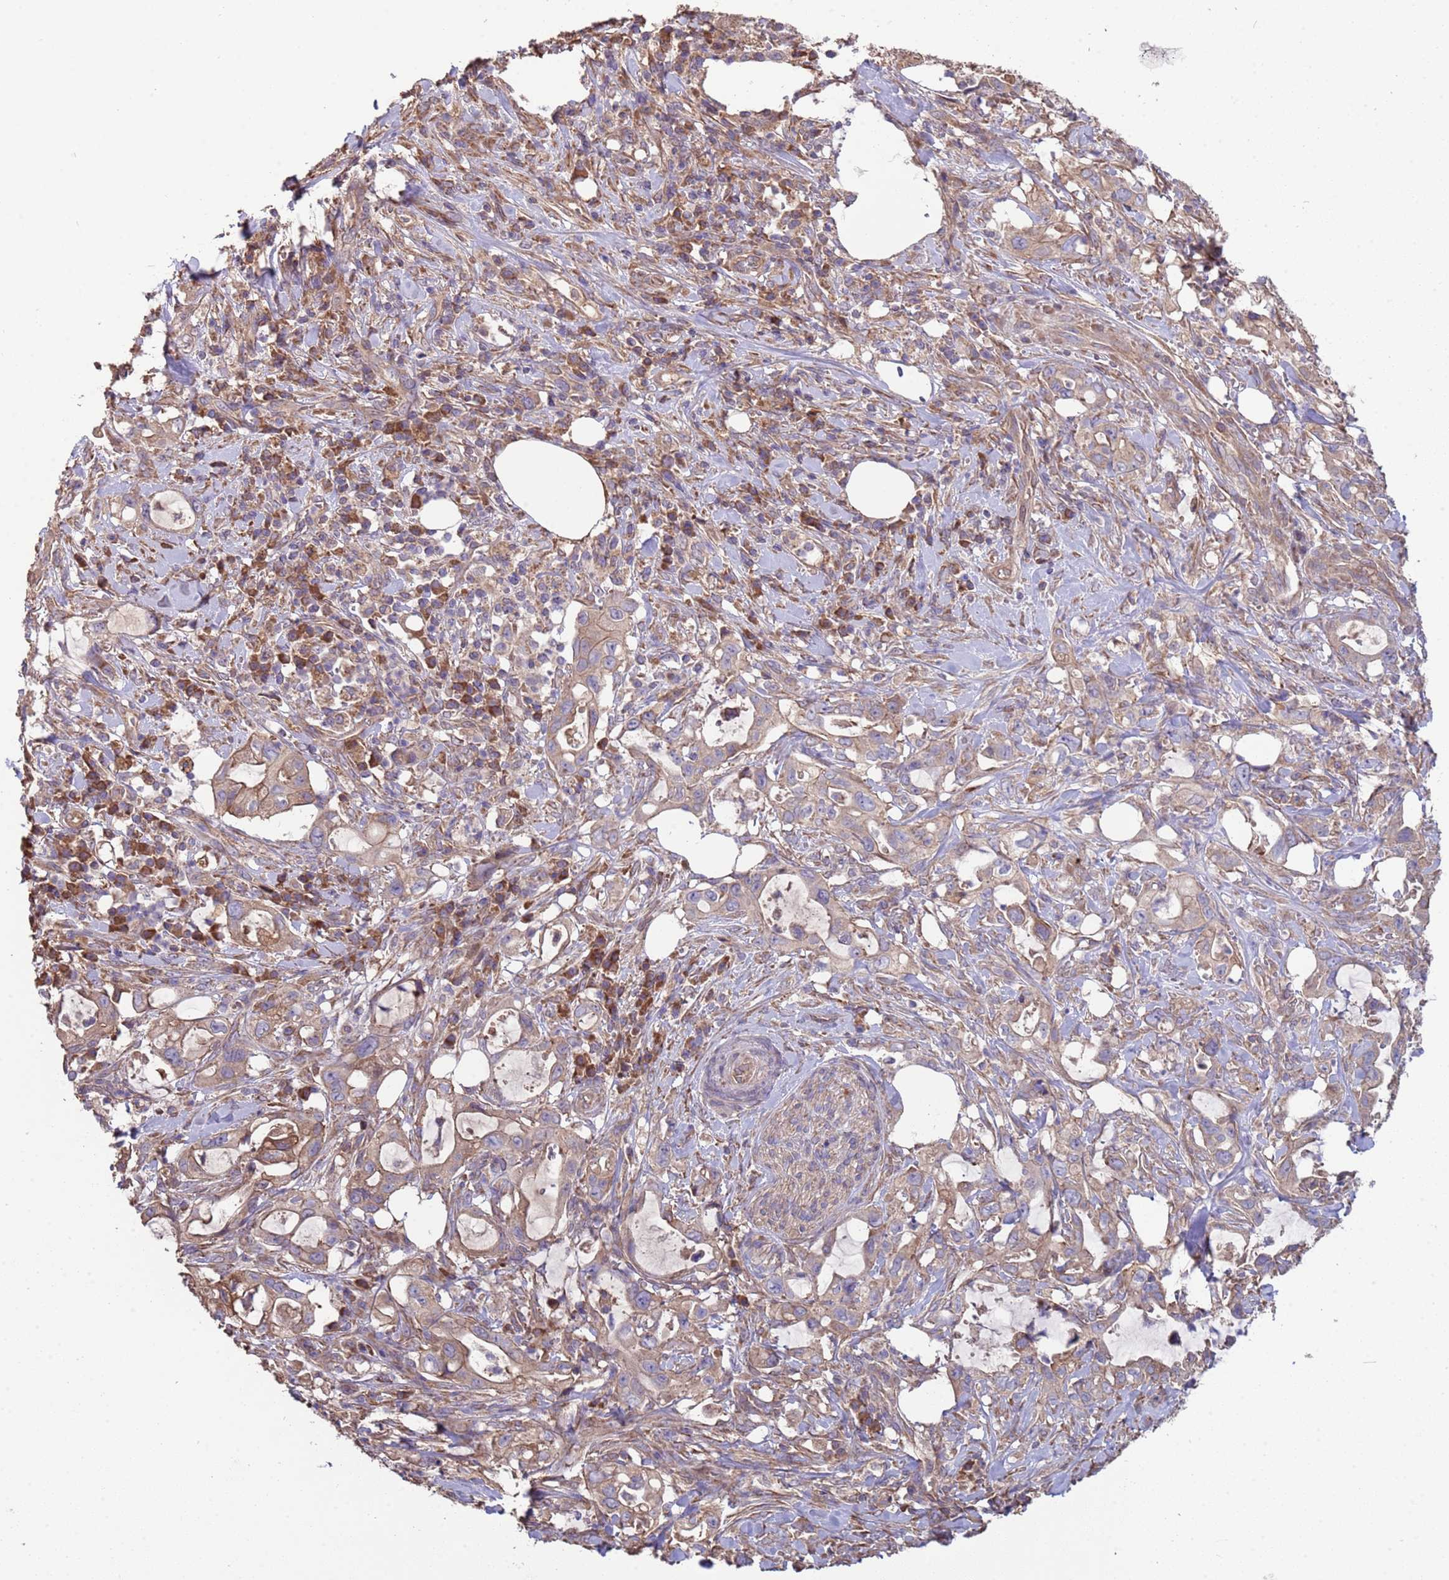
{"staining": {"intensity": "weak", "quantity": ">75%", "location": "cytoplasmic/membranous"}, "tissue": "pancreatic cancer", "cell_type": "Tumor cells", "image_type": "cancer", "snomed": [{"axis": "morphology", "description": "Adenocarcinoma, NOS"}, {"axis": "topography", "description": "Pancreas"}], "caption": "Immunohistochemistry (IHC) micrograph of adenocarcinoma (pancreatic) stained for a protein (brown), which shows low levels of weak cytoplasmic/membranous positivity in about >75% of tumor cells.", "gene": "EEF1AKMT1", "patient": {"sex": "female", "age": 61}}